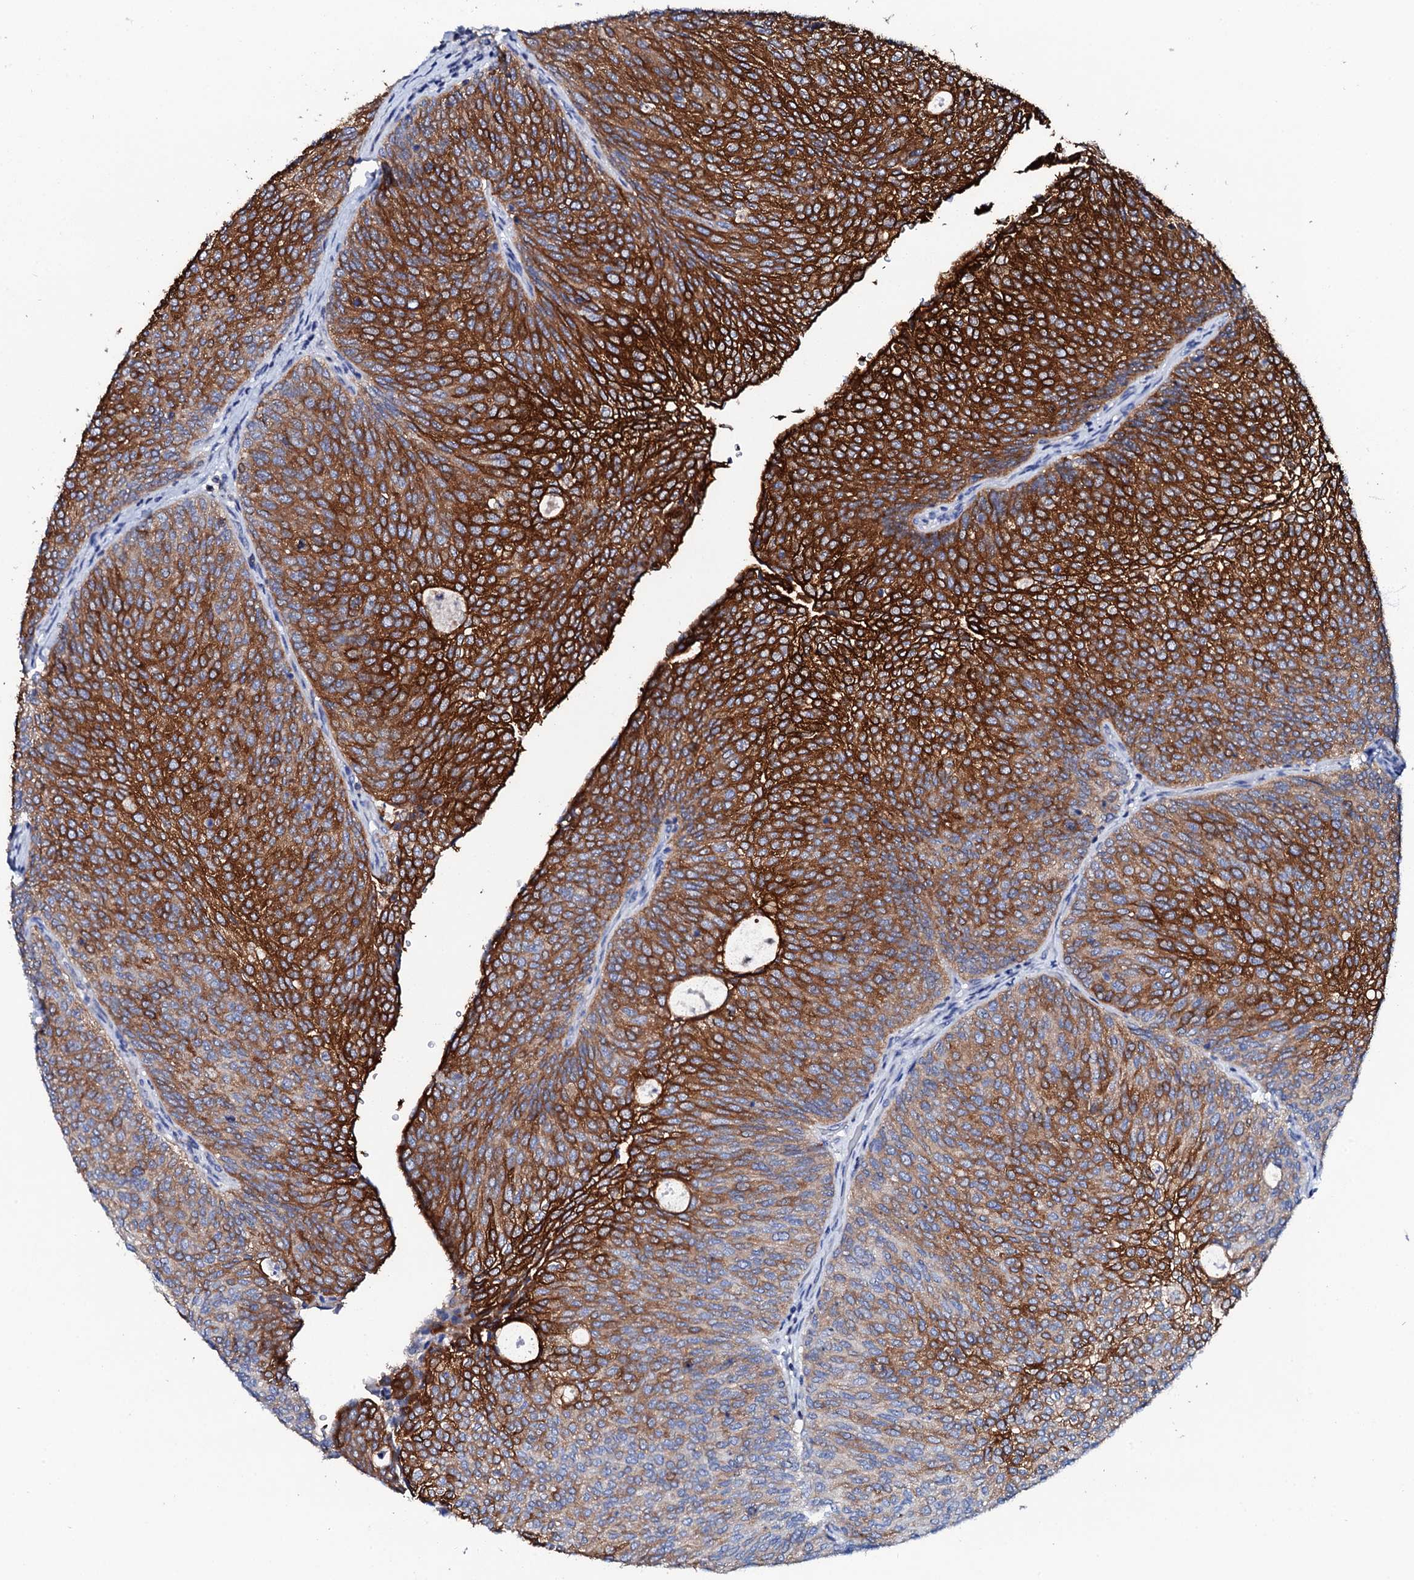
{"staining": {"intensity": "strong", "quantity": ">75%", "location": "cytoplasmic/membranous"}, "tissue": "urothelial cancer", "cell_type": "Tumor cells", "image_type": "cancer", "snomed": [{"axis": "morphology", "description": "Urothelial carcinoma, Low grade"}, {"axis": "topography", "description": "Urinary bladder"}], "caption": "Strong cytoplasmic/membranous staining is appreciated in approximately >75% of tumor cells in urothelial carcinoma (low-grade).", "gene": "GLB1L3", "patient": {"sex": "female", "age": 79}}